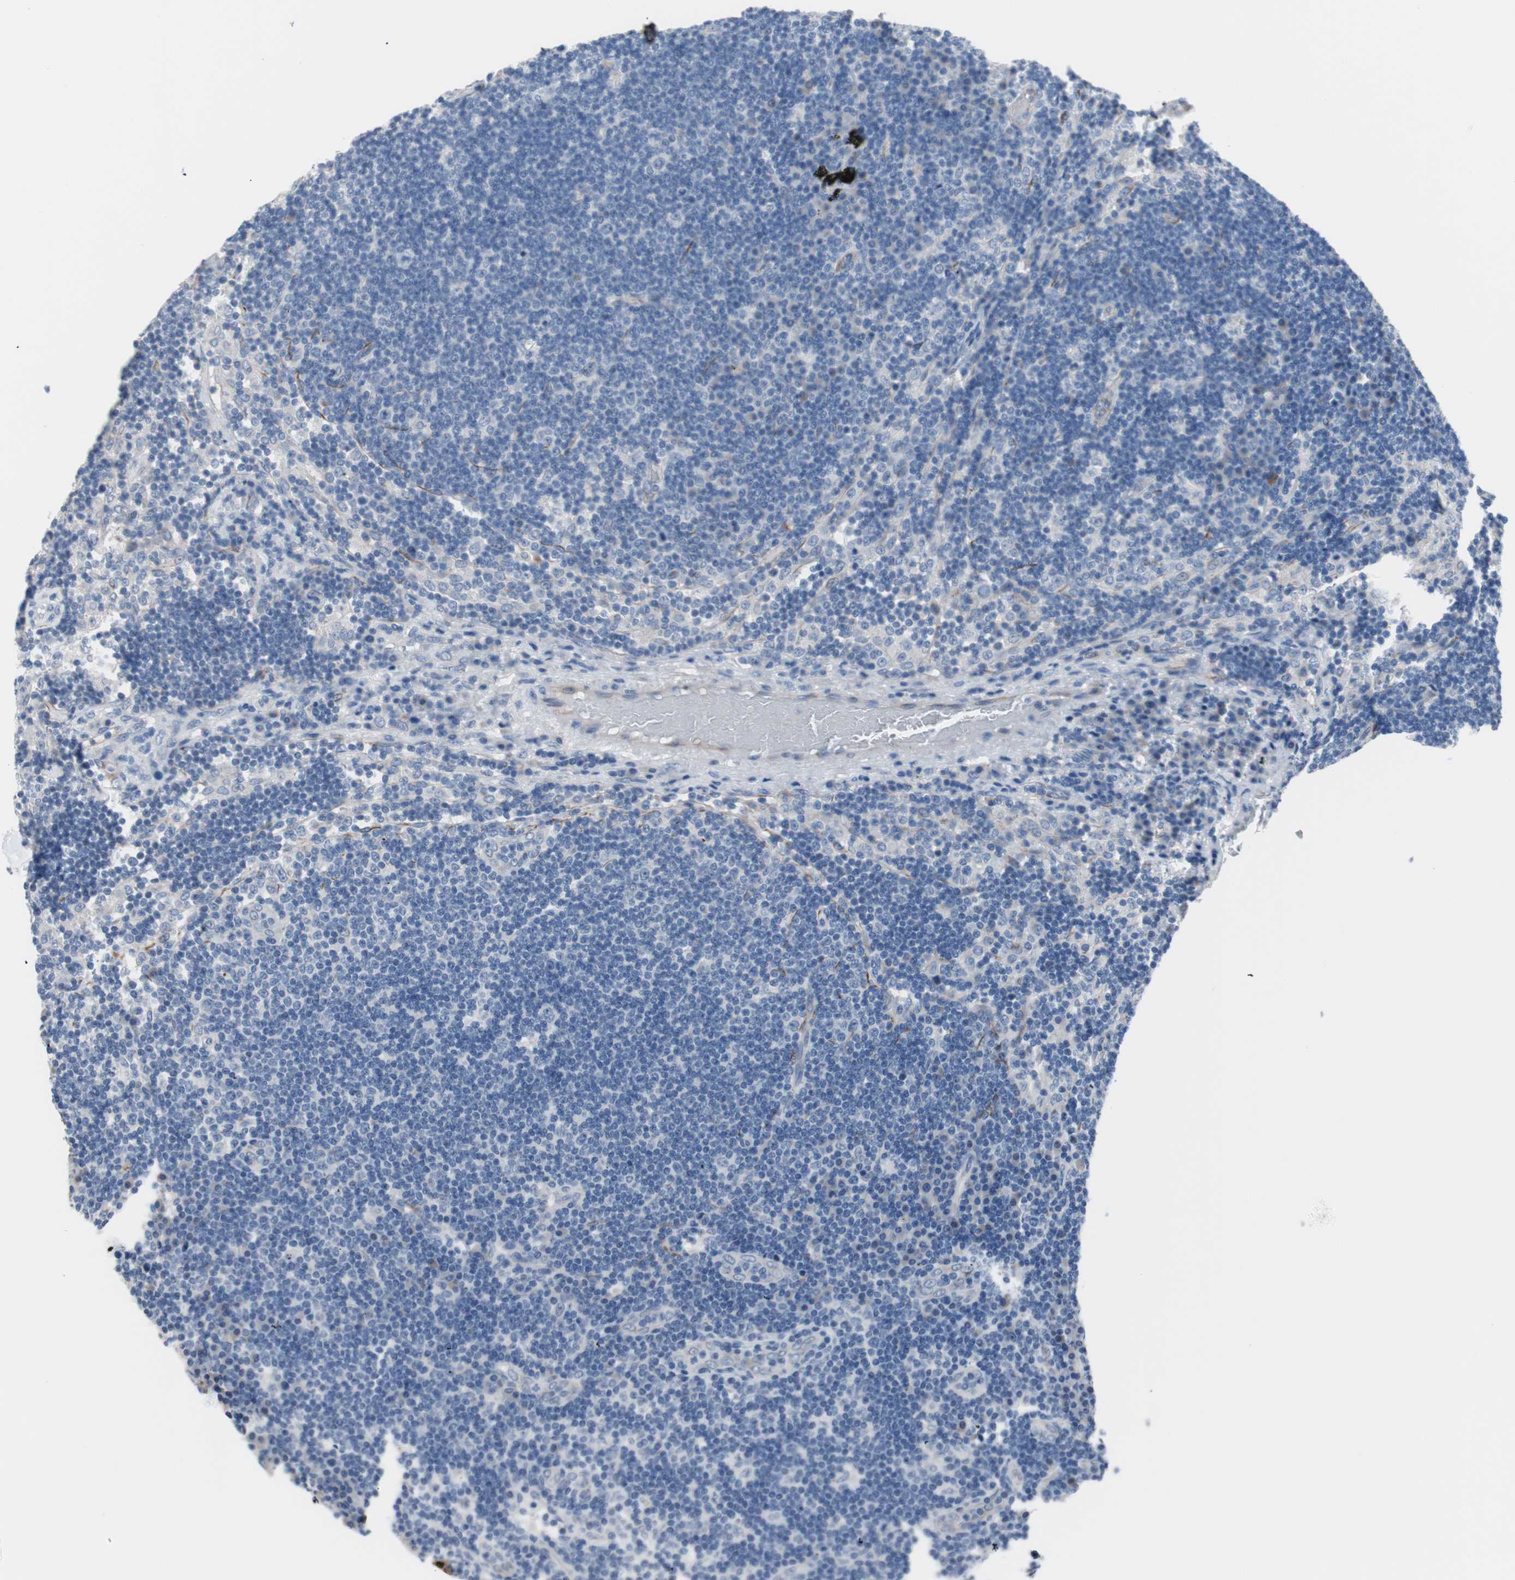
{"staining": {"intensity": "negative", "quantity": "none", "location": "none"}, "tissue": "lymph node", "cell_type": "Germinal center cells", "image_type": "normal", "snomed": [{"axis": "morphology", "description": "Normal tissue, NOS"}, {"axis": "morphology", "description": "Squamous cell carcinoma, metastatic, NOS"}, {"axis": "topography", "description": "Lymph node"}], "caption": "The histopathology image shows no significant expression in germinal center cells of lymph node. The staining is performed using DAB brown chromogen with nuclei counter-stained in using hematoxylin.", "gene": "ULBP1", "patient": {"sex": "female", "age": 53}}